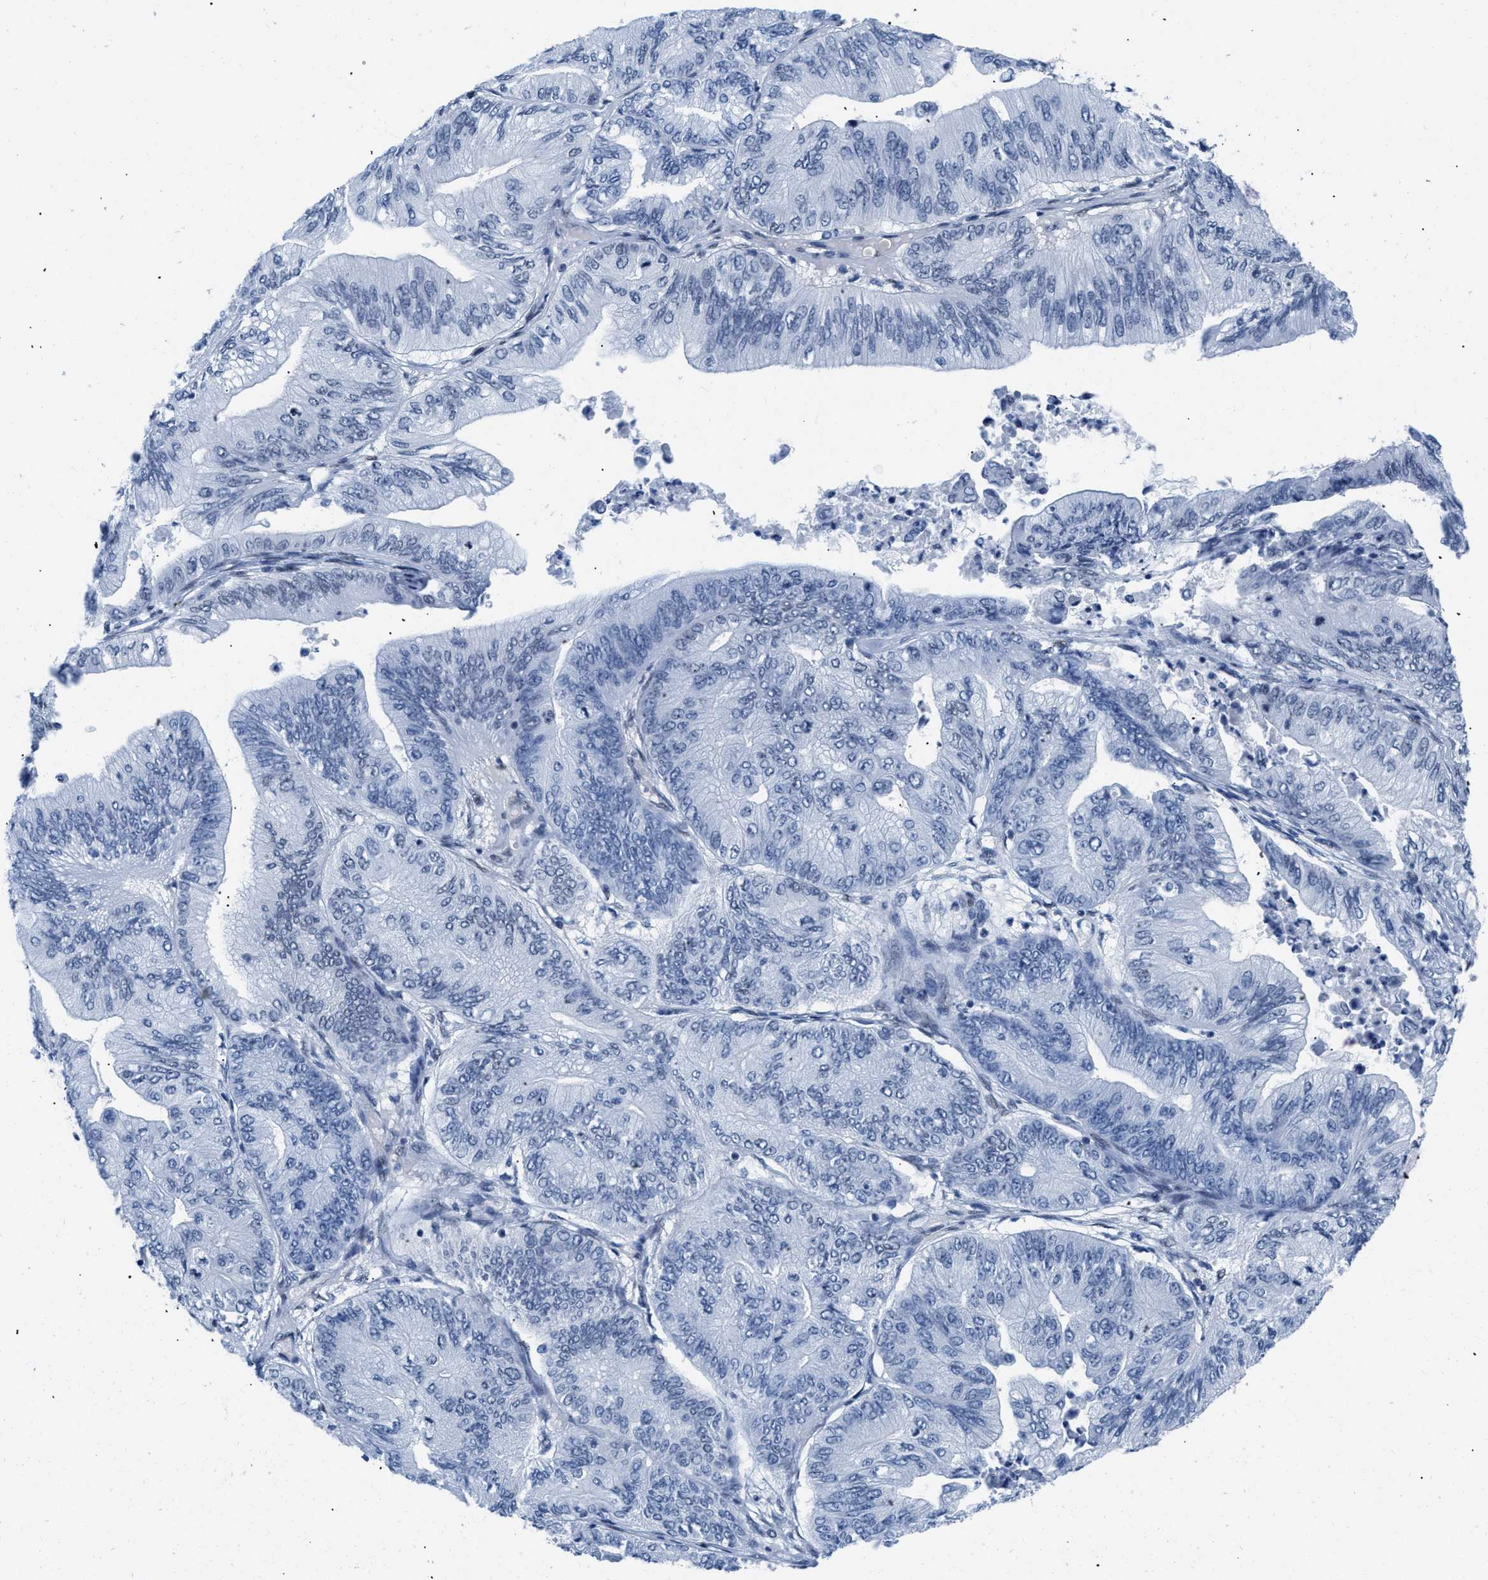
{"staining": {"intensity": "negative", "quantity": "none", "location": "none"}, "tissue": "ovarian cancer", "cell_type": "Tumor cells", "image_type": "cancer", "snomed": [{"axis": "morphology", "description": "Cystadenocarcinoma, mucinous, NOS"}, {"axis": "topography", "description": "Ovary"}], "caption": "Ovarian mucinous cystadenocarcinoma stained for a protein using immunohistochemistry (IHC) shows no positivity tumor cells.", "gene": "CTBP1", "patient": {"sex": "female", "age": 61}}